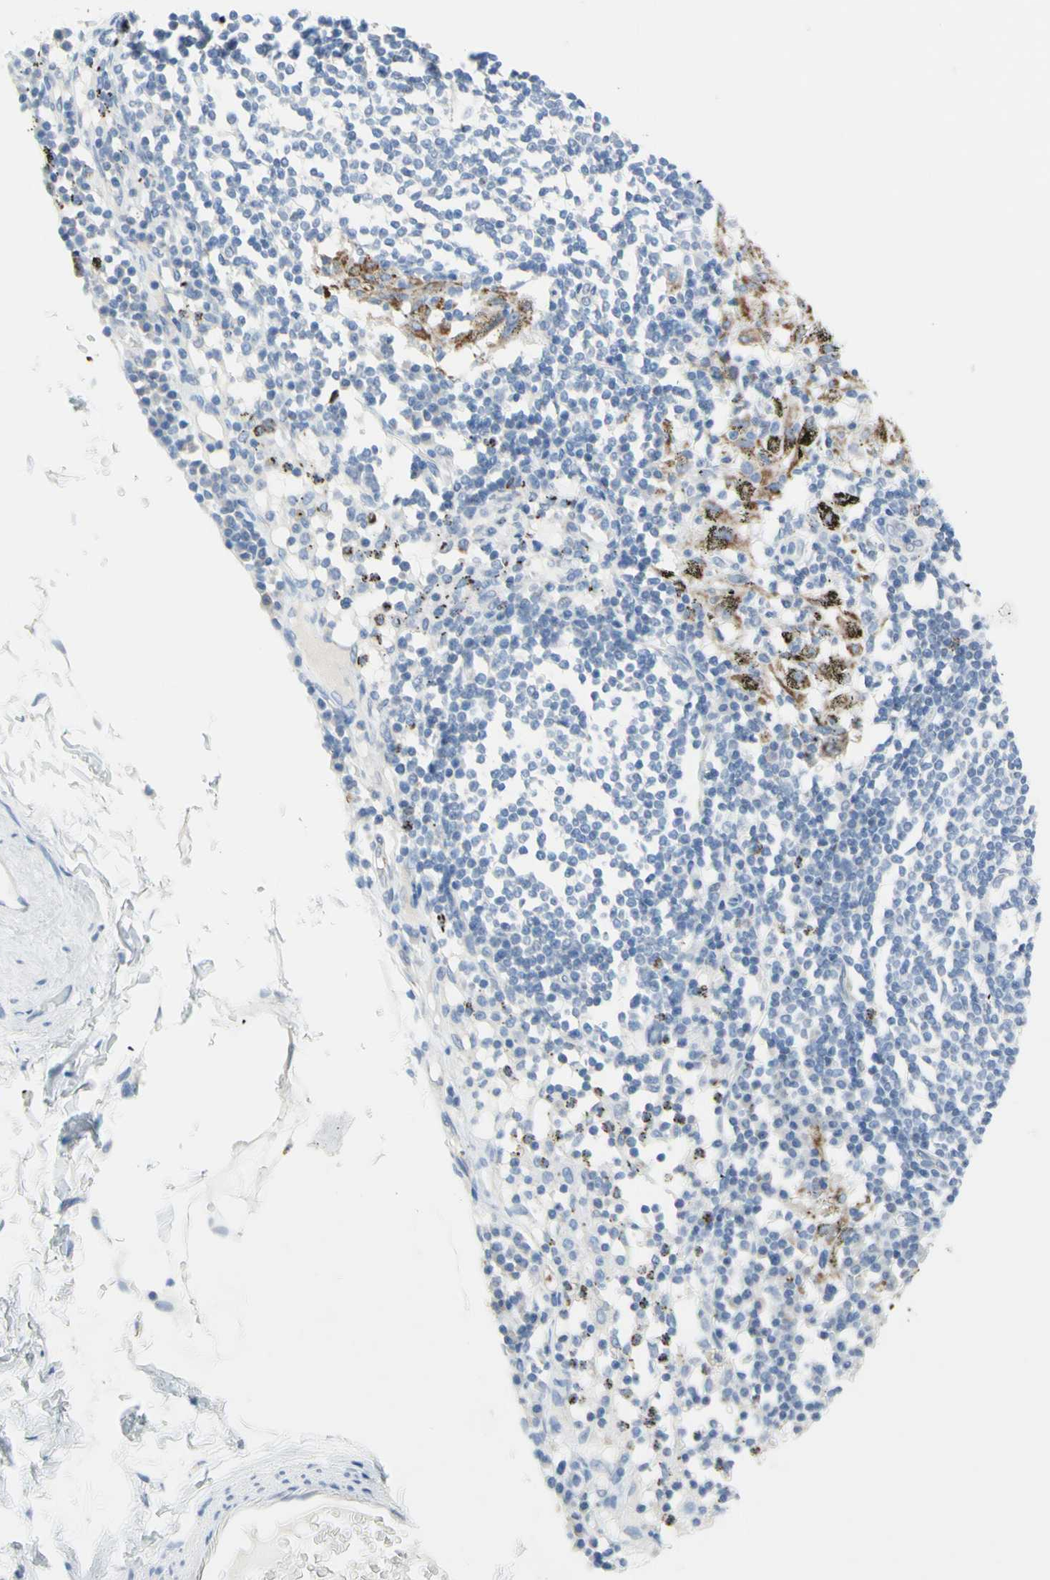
{"staining": {"intensity": "negative", "quantity": "none", "location": "none"}, "tissue": "adipose tissue", "cell_type": "Adipocytes", "image_type": "normal", "snomed": [{"axis": "morphology", "description": "Normal tissue, NOS"}, {"axis": "topography", "description": "Cartilage tissue"}, {"axis": "topography", "description": "Bronchus"}], "caption": "Protein analysis of benign adipose tissue demonstrates no significant positivity in adipocytes. (DAB (3,3'-diaminobenzidine) IHC visualized using brightfield microscopy, high magnification).", "gene": "CYSLTR1", "patient": {"sex": "female", "age": 73}}